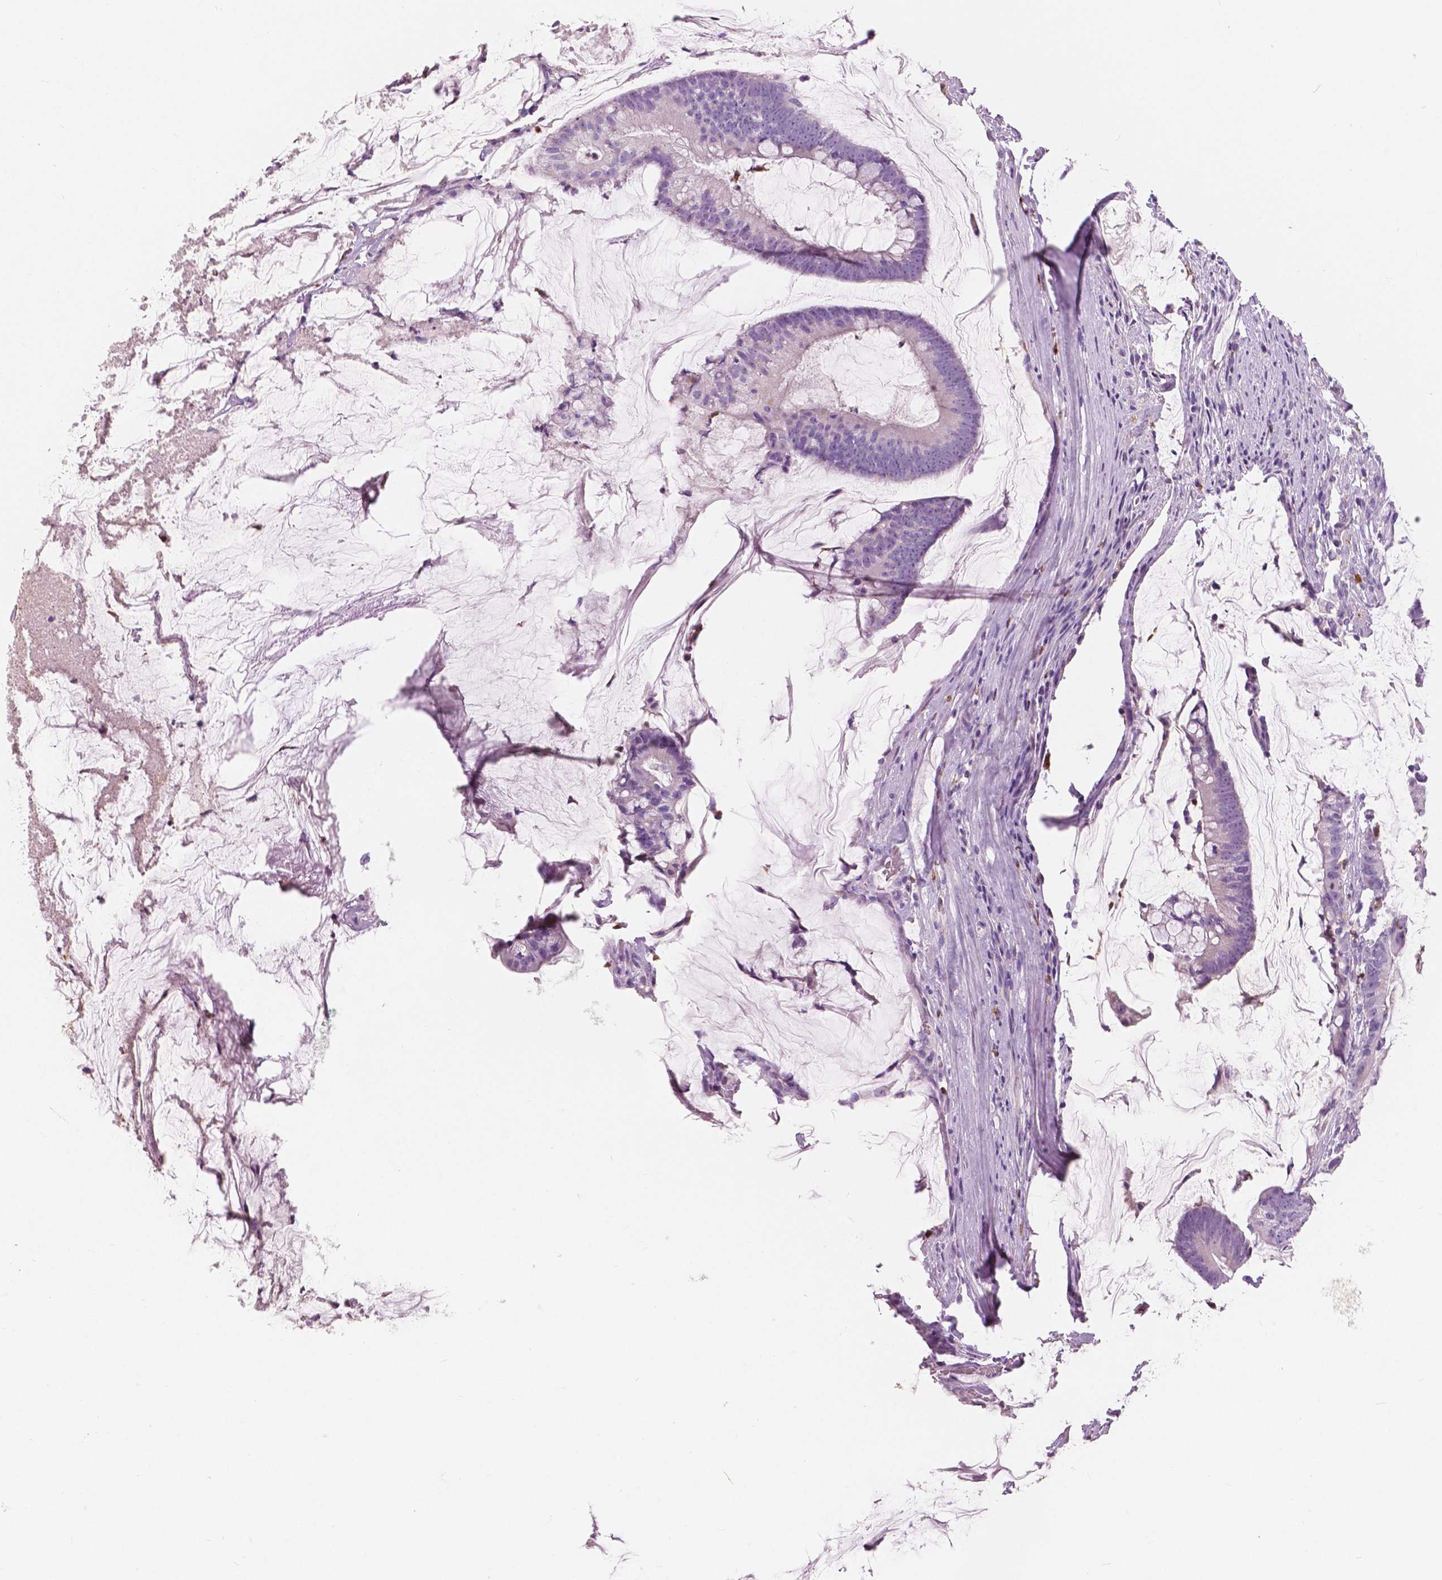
{"staining": {"intensity": "negative", "quantity": "none", "location": "none"}, "tissue": "colorectal cancer", "cell_type": "Tumor cells", "image_type": "cancer", "snomed": [{"axis": "morphology", "description": "Adenocarcinoma, NOS"}, {"axis": "topography", "description": "Colon"}], "caption": "This is a image of immunohistochemistry staining of colorectal cancer (adenocarcinoma), which shows no positivity in tumor cells. The staining was performed using DAB (3,3'-diaminobenzidine) to visualize the protein expression in brown, while the nuclei were stained in blue with hematoxylin (Magnification: 20x).", "gene": "CXCR2", "patient": {"sex": "male", "age": 62}}